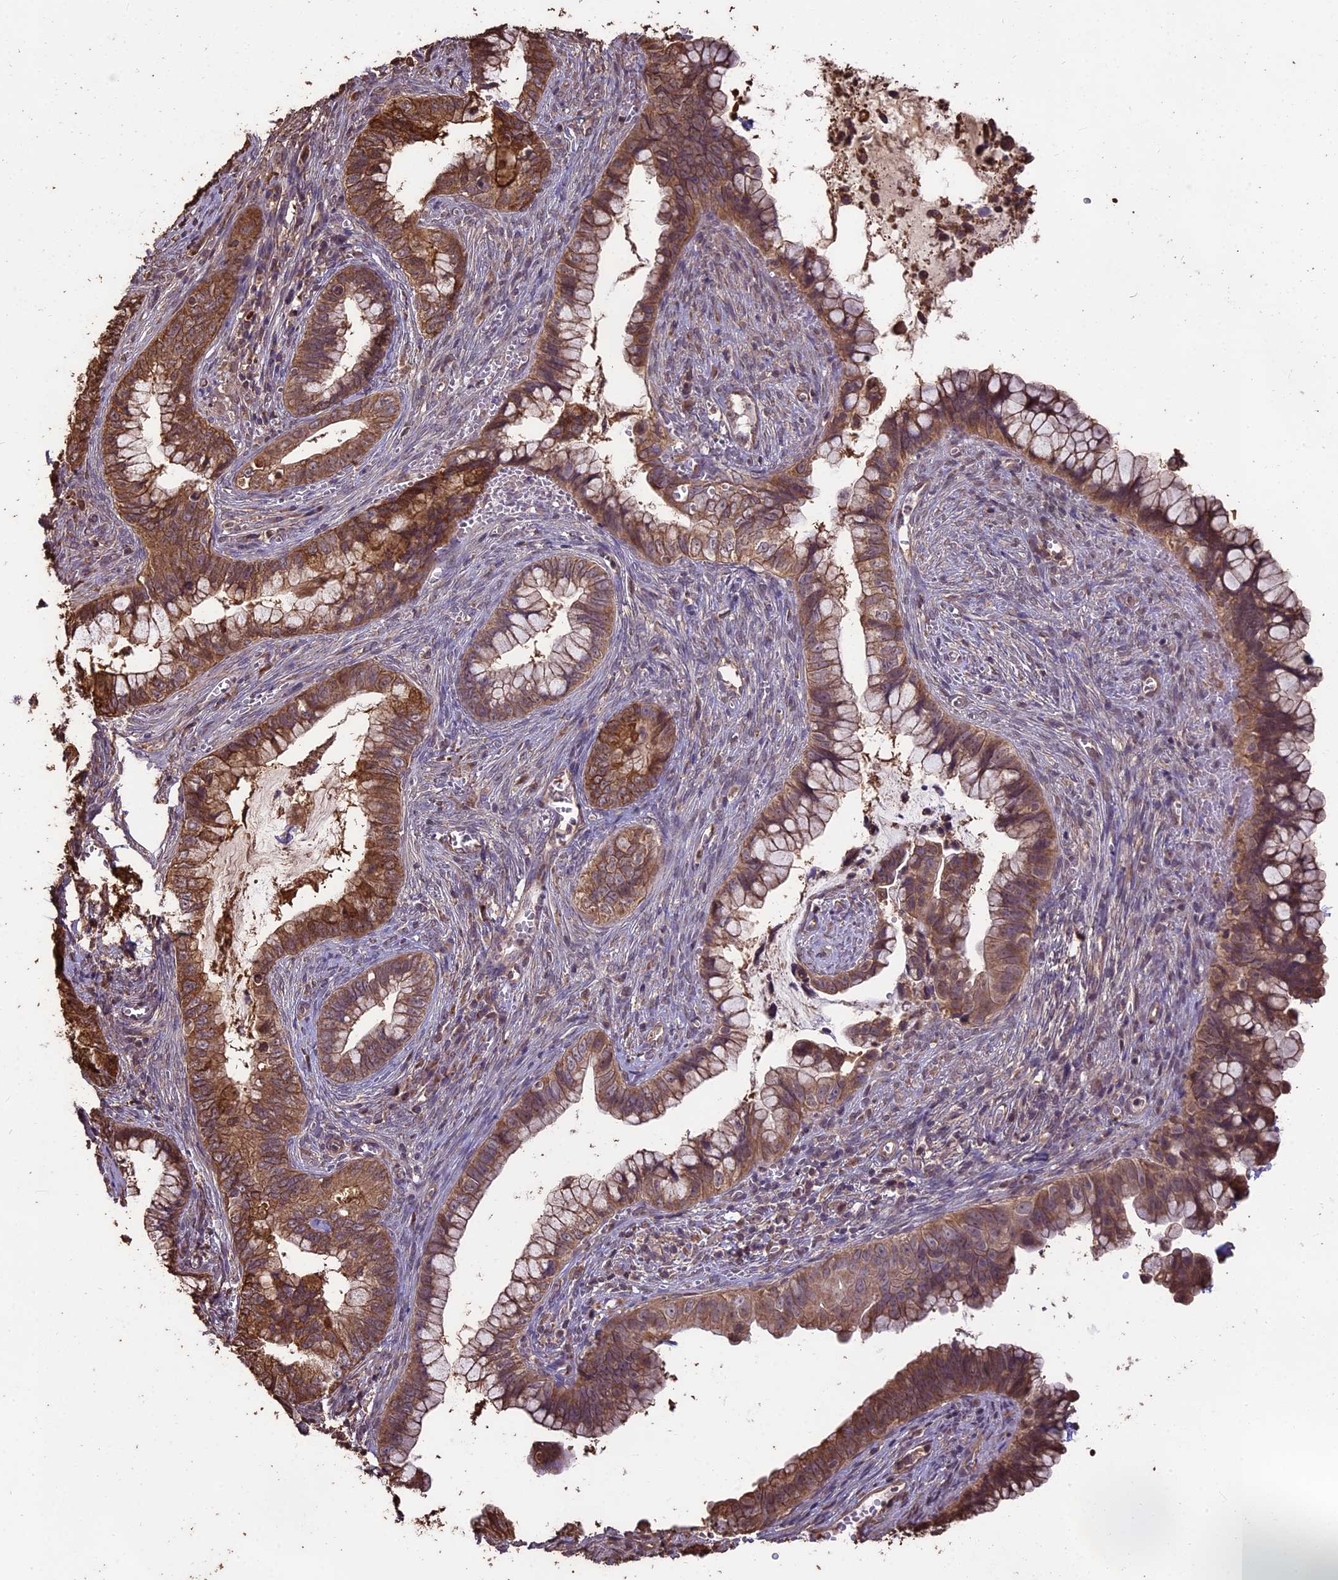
{"staining": {"intensity": "moderate", "quantity": ">75%", "location": "cytoplasmic/membranous"}, "tissue": "cervical cancer", "cell_type": "Tumor cells", "image_type": "cancer", "snomed": [{"axis": "morphology", "description": "Adenocarcinoma, NOS"}, {"axis": "topography", "description": "Cervix"}], "caption": "An image of cervical cancer (adenocarcinoma) stained for a protein shows moderate cytoplasmic/membranous brown staining in tumor cells. Using DAB (3,3'-diaminobenzidine) (brown) and hematoxylin (blue) stains, captured at high magnification using brightfield microscopy.", "gene": "PGPEP1L", "patient": {"sex": "female", "age": 44}}